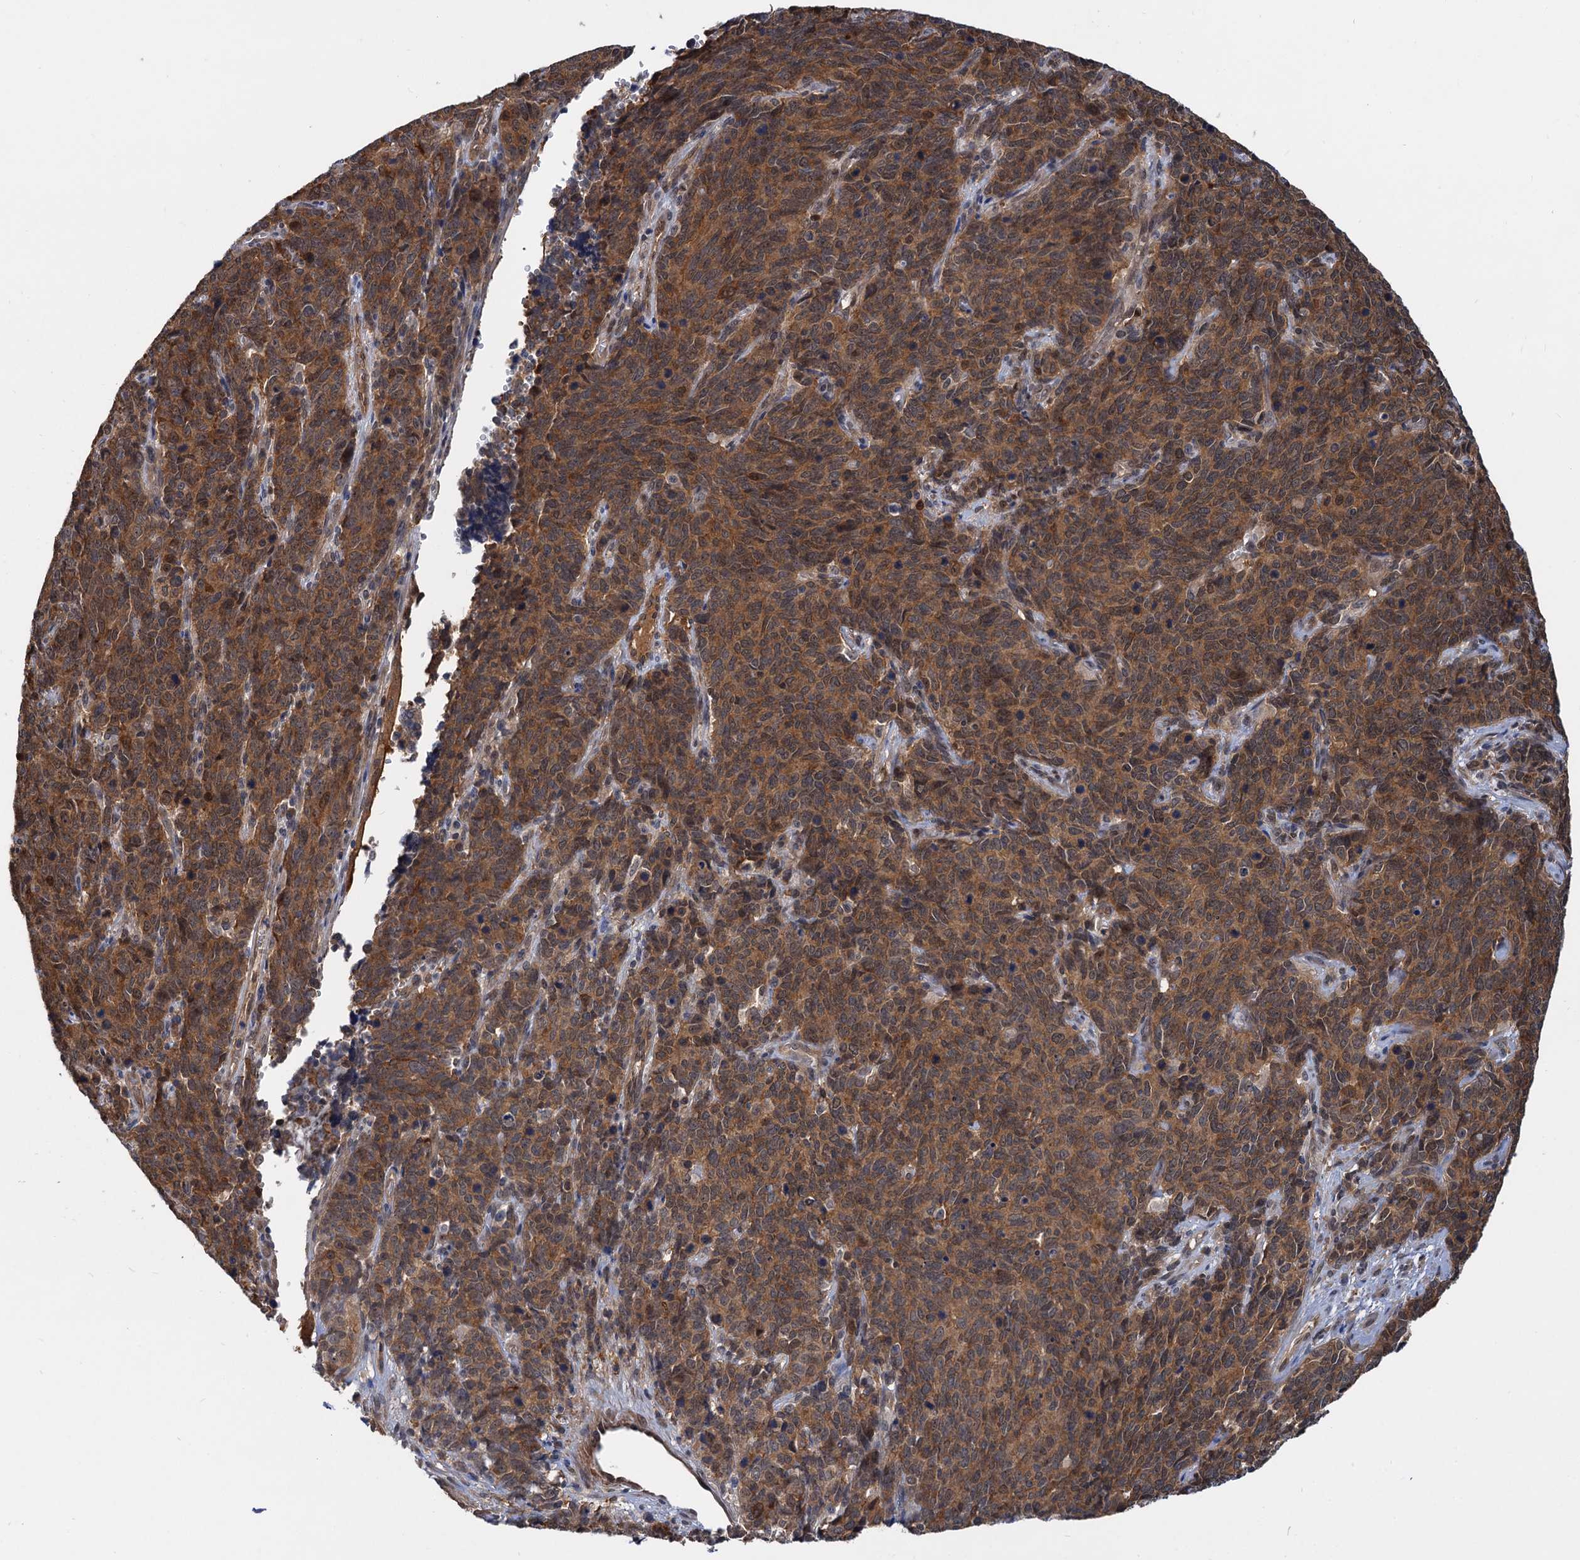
{"staining": {"intensity": "moderate", "quantity": ">75%", "location": "cytoplasmic/membranous"}, "tissue": "cervical cancer", "cell_type": "Tumor cells", "image_type": "cancer", "snomed": [{"axis": "morphology", "description": "Squamous cell carcinoma, NOS"}, {"axis": "topography", "description": "Cervix"}], "caption": "Protein staining of cervical cancer (squamous cell carcinoma) tissue exhibits moderate cytoplasmic/membranous positivity in about >75% of tumor cells.", "gene": "SNX15", "patient": {"sex": "female", "age": 60}}